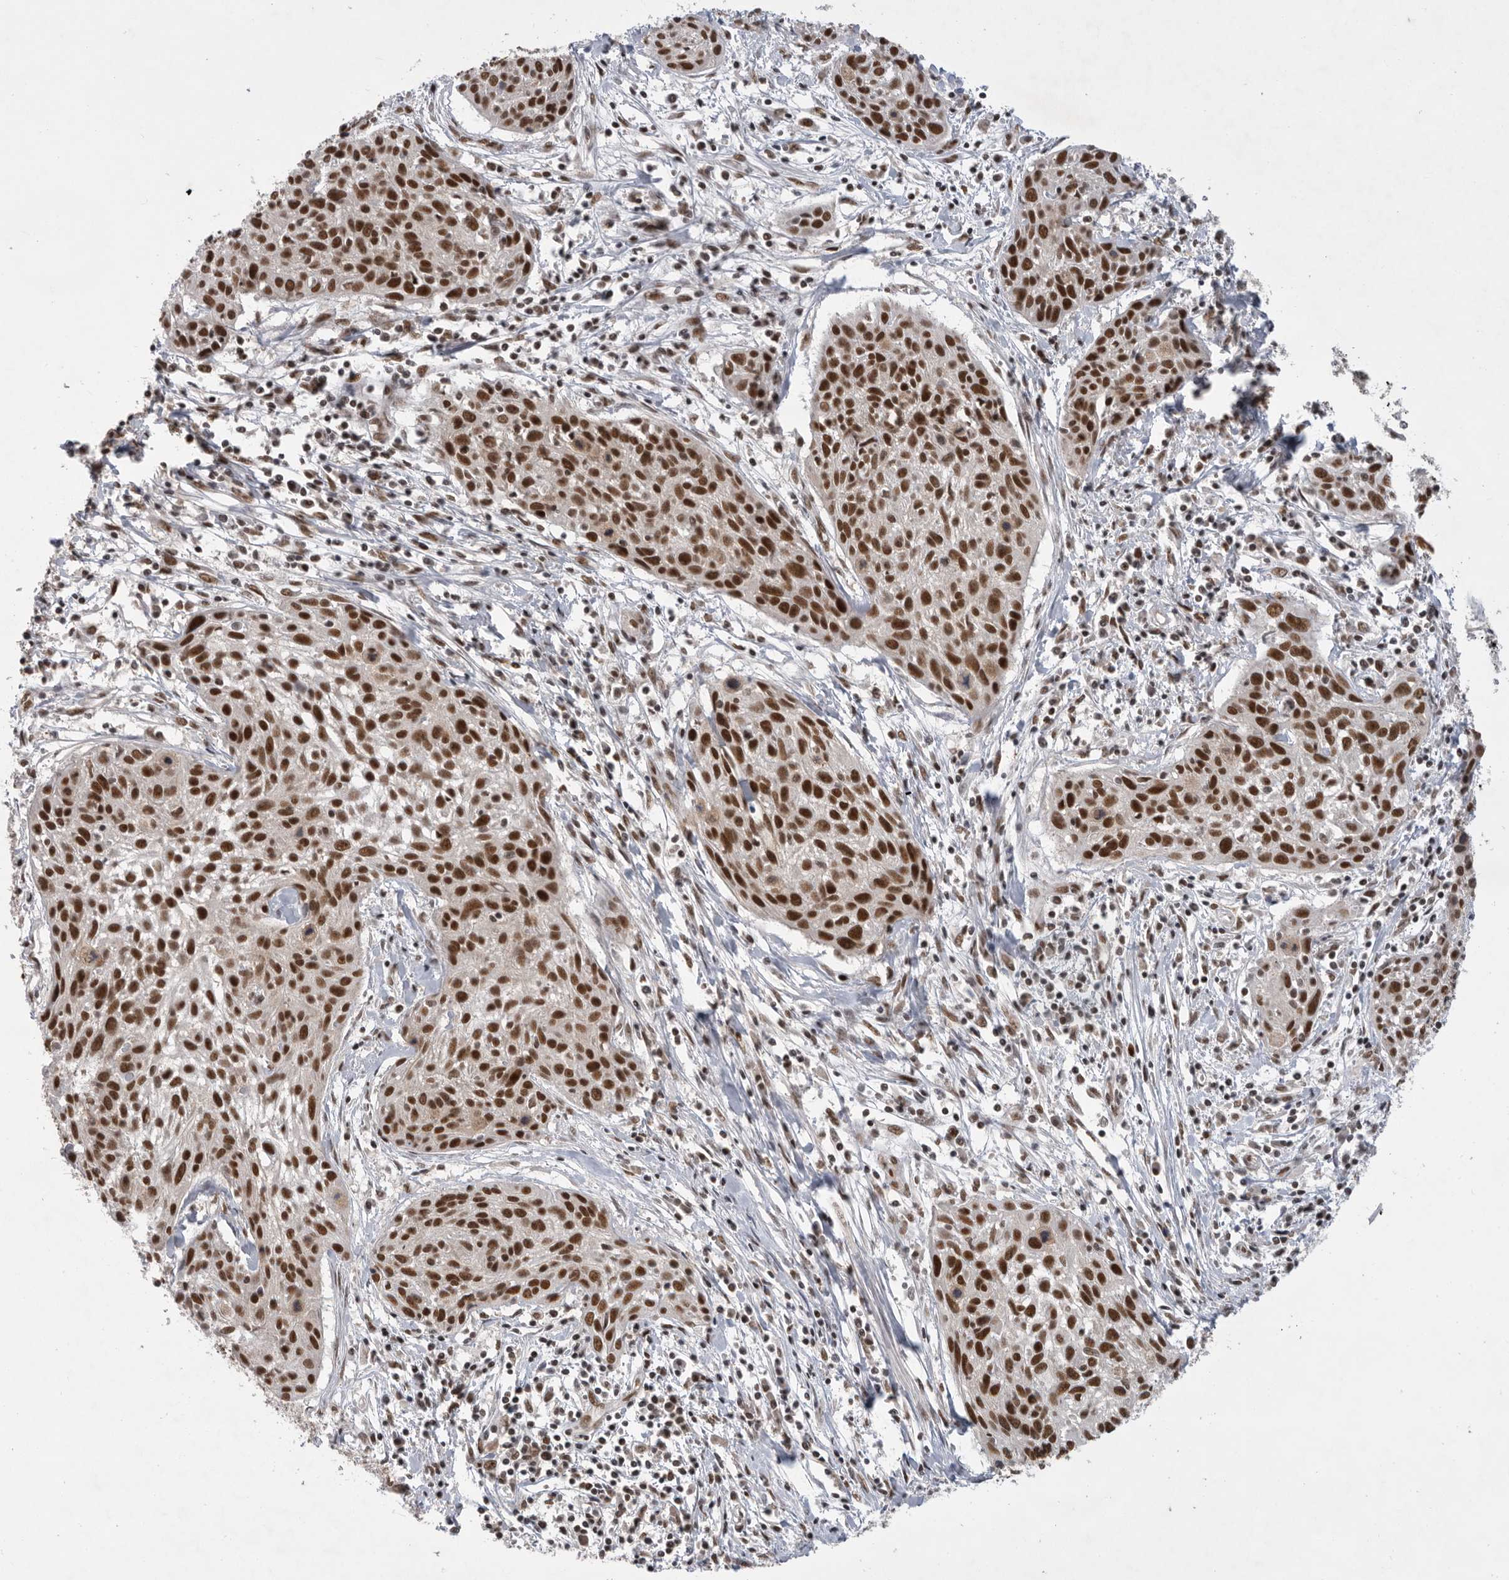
{"staining": {"intensity": "strong", "quantity": ">75%", "location": "nuclear"}, "tissue": "cervical cancer", "cell_type": "Tumor cells", "image_type": "cancer", "snomed": [{"axis": "morphology", "description": "Squamous cell carcinoma, NOS"}, {"axis": "topography", "description": "Cervix"}], "caption": "High-power microscopy captured an IHC micrograph of cervical cancer, revealing strong nuclear staining in about >75% of tumor cells.", "gene": "ZNF830", "patient": {"sex": "female", "age": 51}}